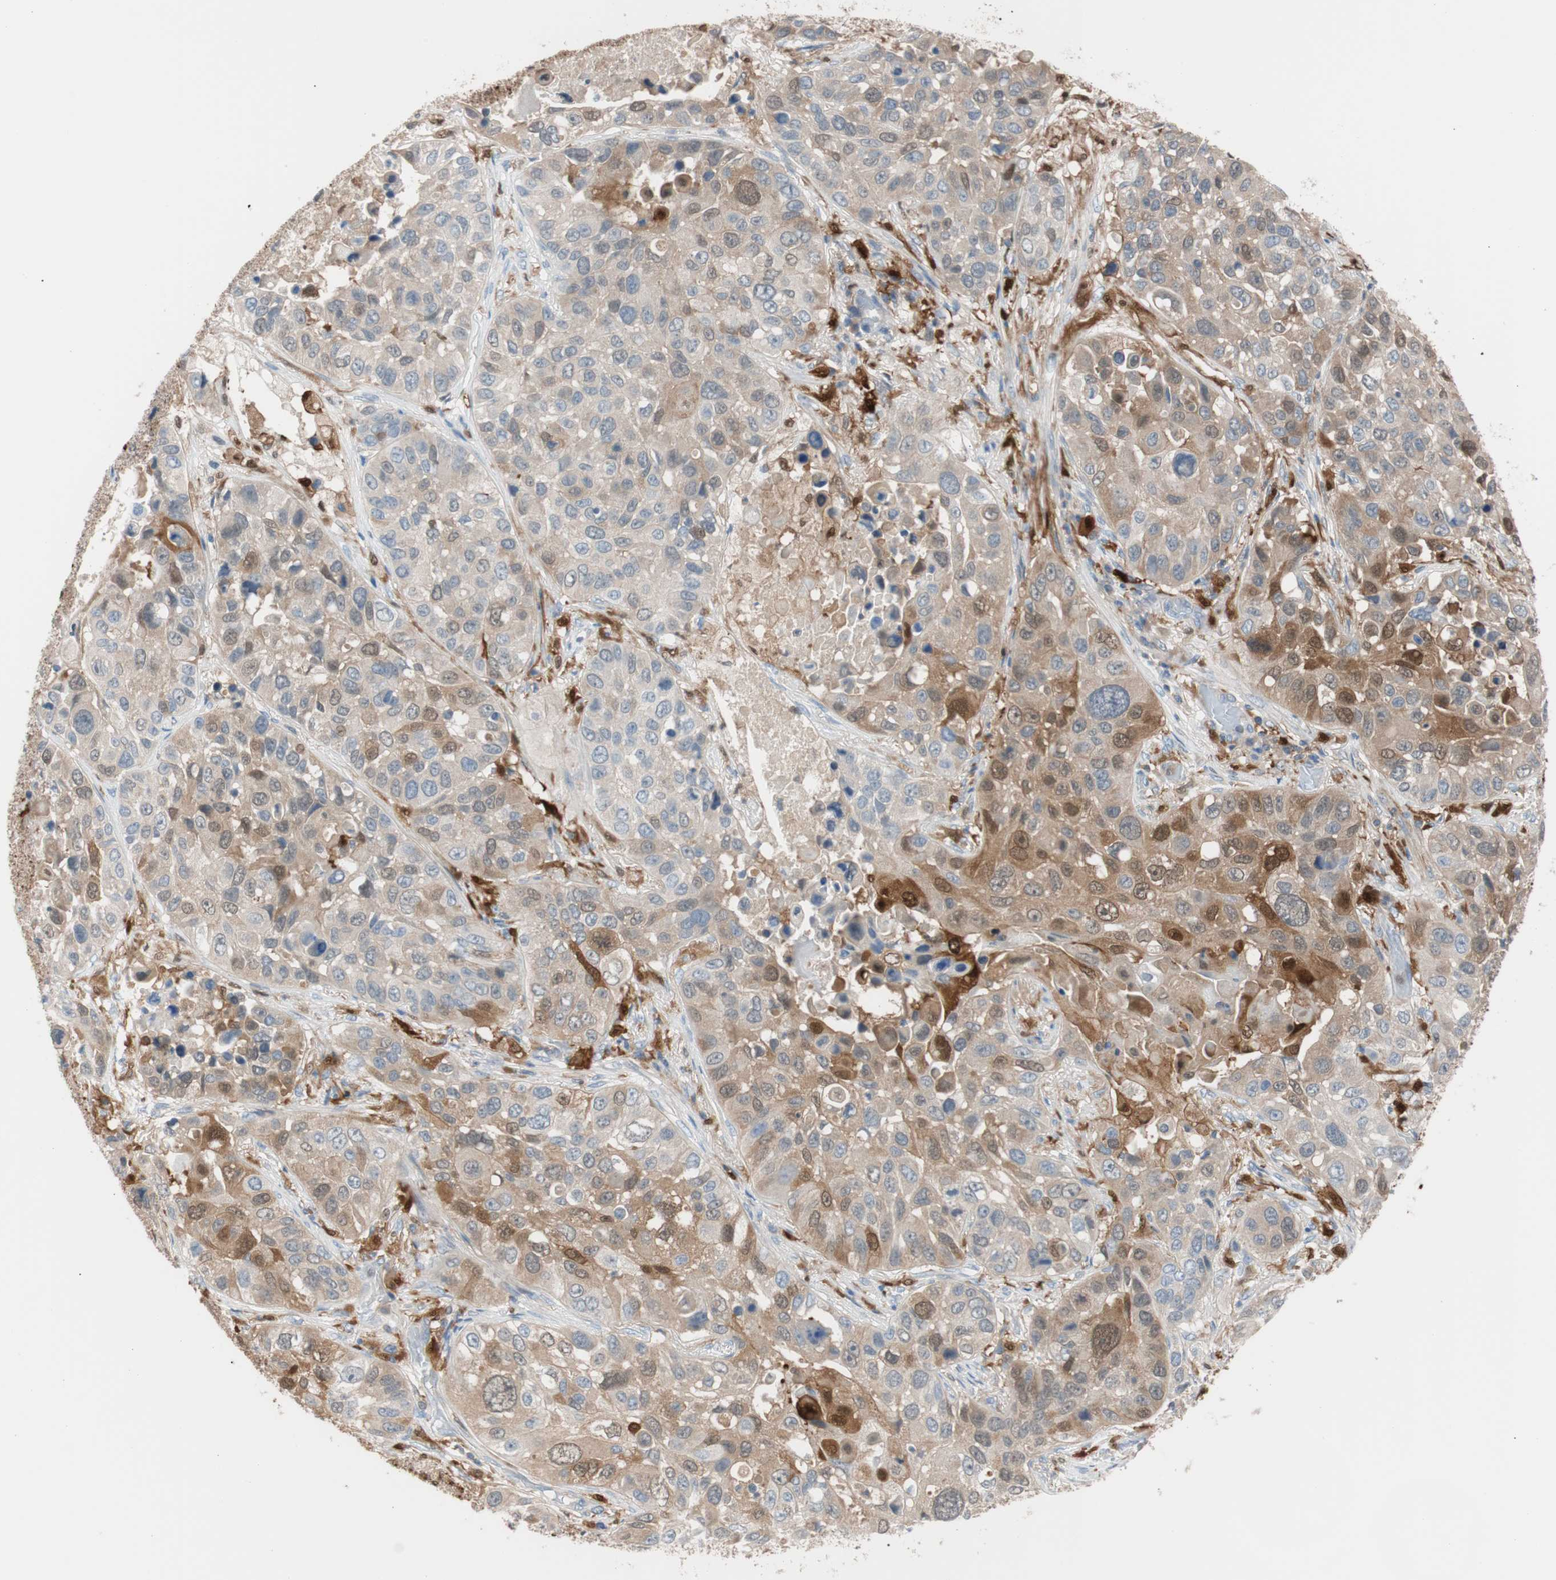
{"staining": {"intensity": "moderate", "quantity": "25%-75%", "location": "cytoplasmic/membranous"}, "tissue": "lung cancer", "cell_type": "Tumor cells", "image_type": "cancer", "snomed": [{"axis": "morphology", "description": "Squamous cell carcinoma, NOS"}, {"axis": "topography", "description": "Lung"}], "caption": "Squamous cell carcinoma (lung) stained for a protein (brown) displays moderate cytoplasmic/membranous positive expression in approximately 25%-75% of tumor cells.", "gene": "IL18", "patient": {"sex": "male", "age": 57}}